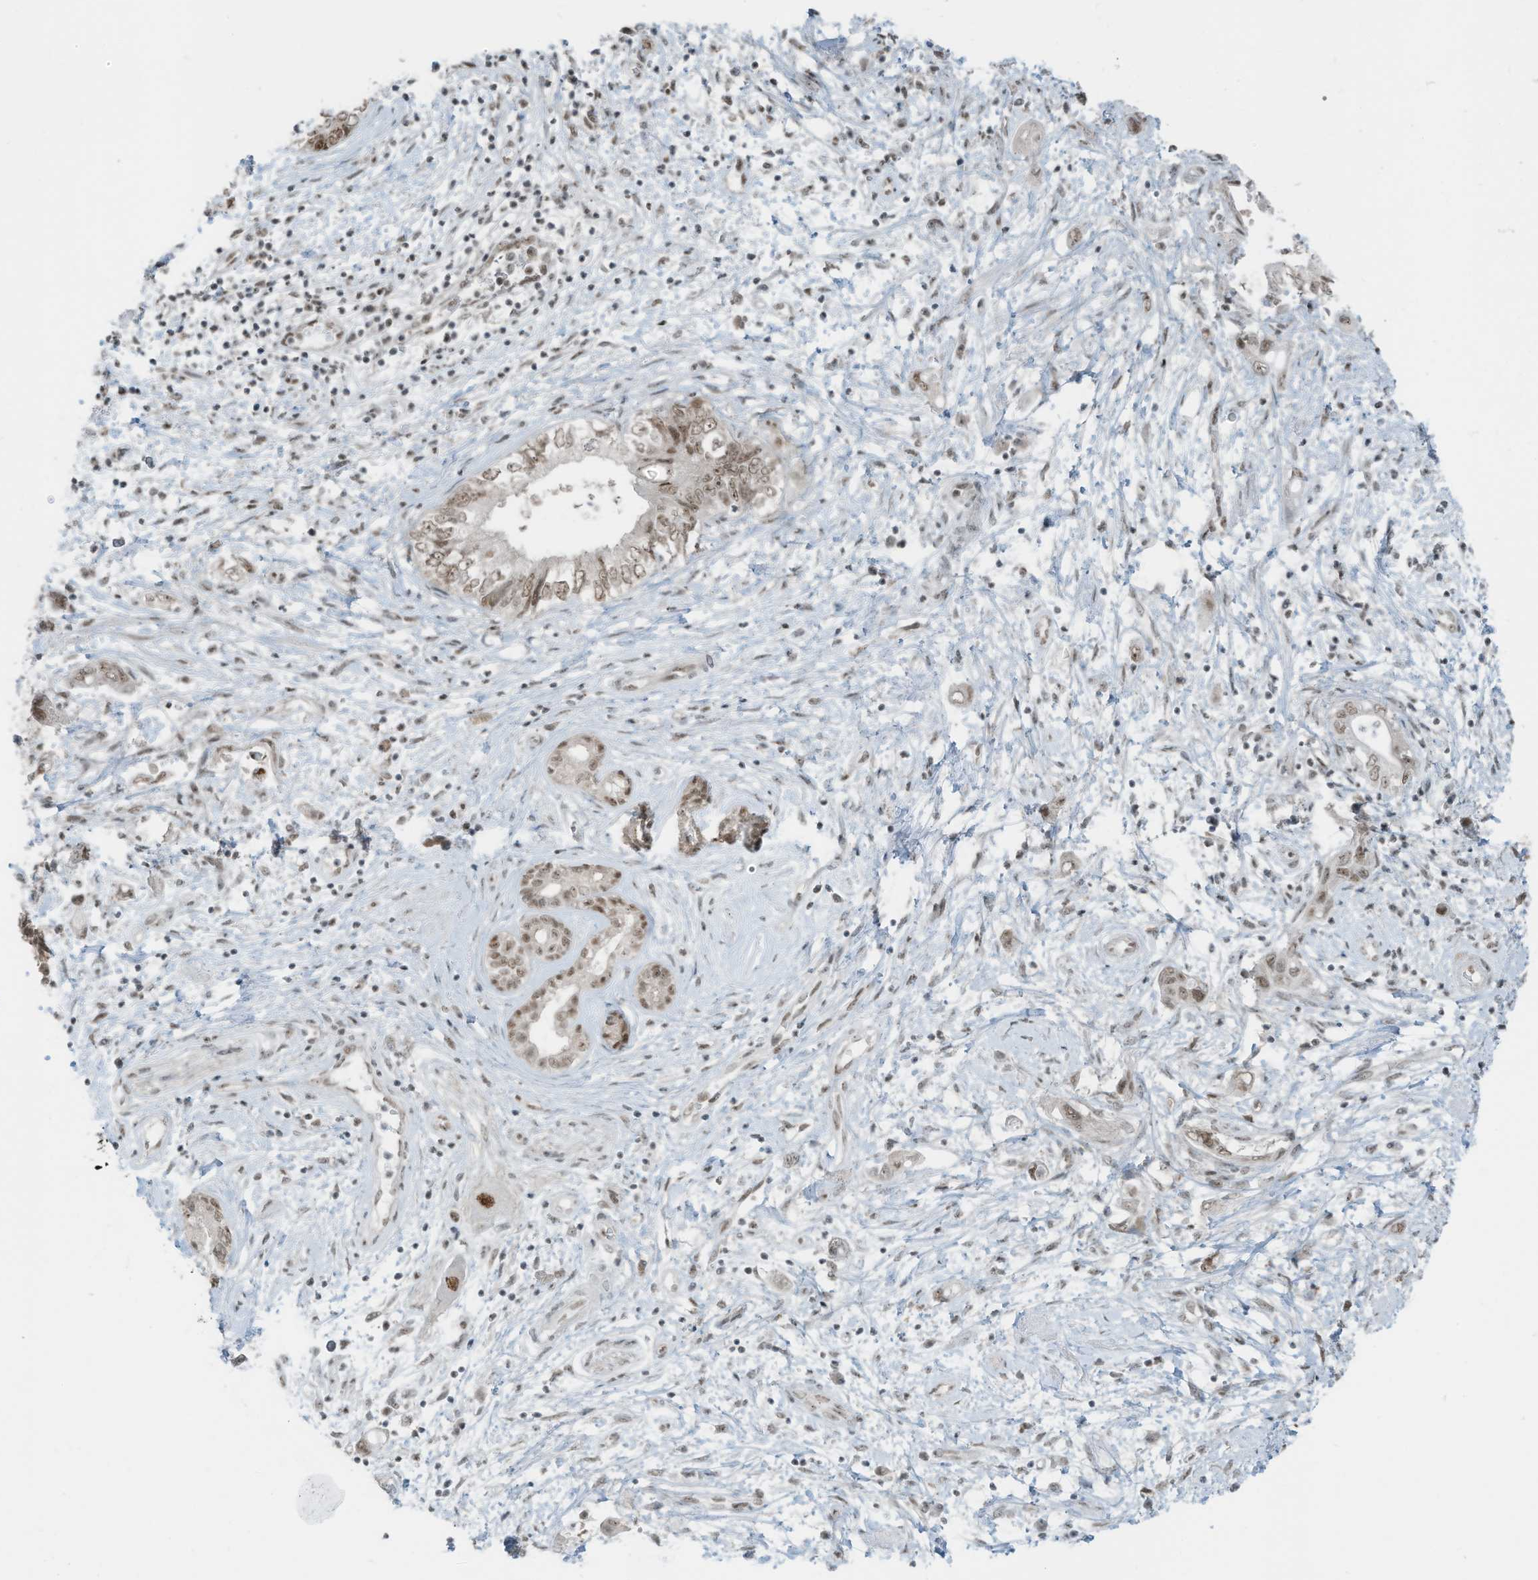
{"staining": {"intensity": "moderate", "quantity": ">75%", "location": "nuclear"}, "tissue": "pancreatic cancer", "cell_type": "Tumor cells", "image_type": "cancer", "snomed": [{"axis": "morphology", "description": "Adenocarcinoma, NOS"}, {"axis": "topography", "description": "Pancreas"}], "caption": "This image demonstrates immunohistochemistry (IHC) staining of human adenocarcinoma (pancreatic), with medium moderate nuclear positivity in about >75% of tumor cells.", "gene": "WRNIP1", "patient": {"sex": "female", "age": 73}}